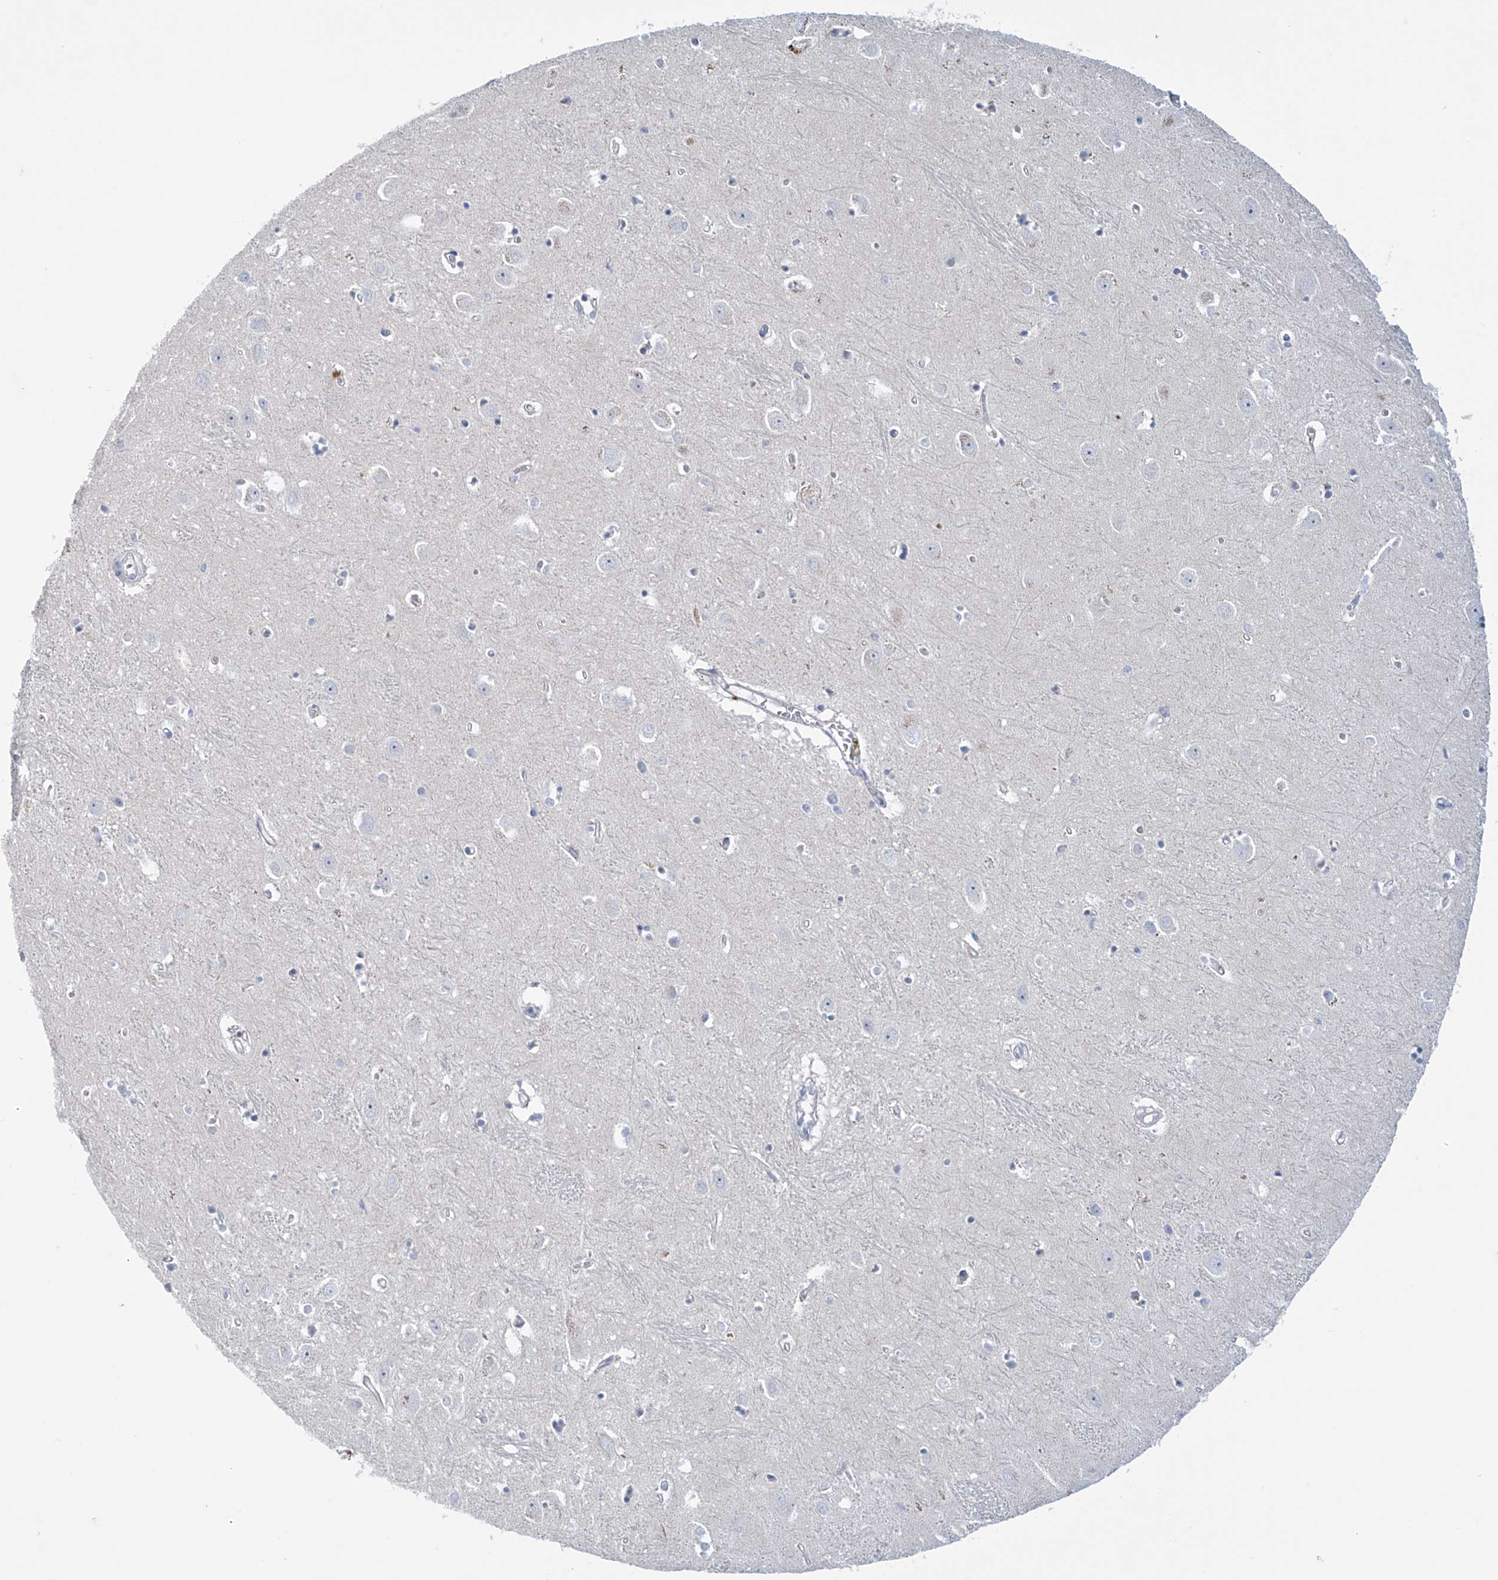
{"staining": {"intensity": "negative", "quantity": "none", "location": "none"}, "tissue": "hippocampus", "cell_type": "Glial cells", "image_type": "normal", "snomed": [{"axis": "morphology", "description": "Normal tissue, NOS"}, {"axis": "topography", "description": "Hippocampus"}], "caption": "The micrograph demonstrates no significant expression in glial cells of hippocampus. Nuclei are stained in blue.", "gene": "TRIM60", "patient": {"sex": "female", "age": 64}}